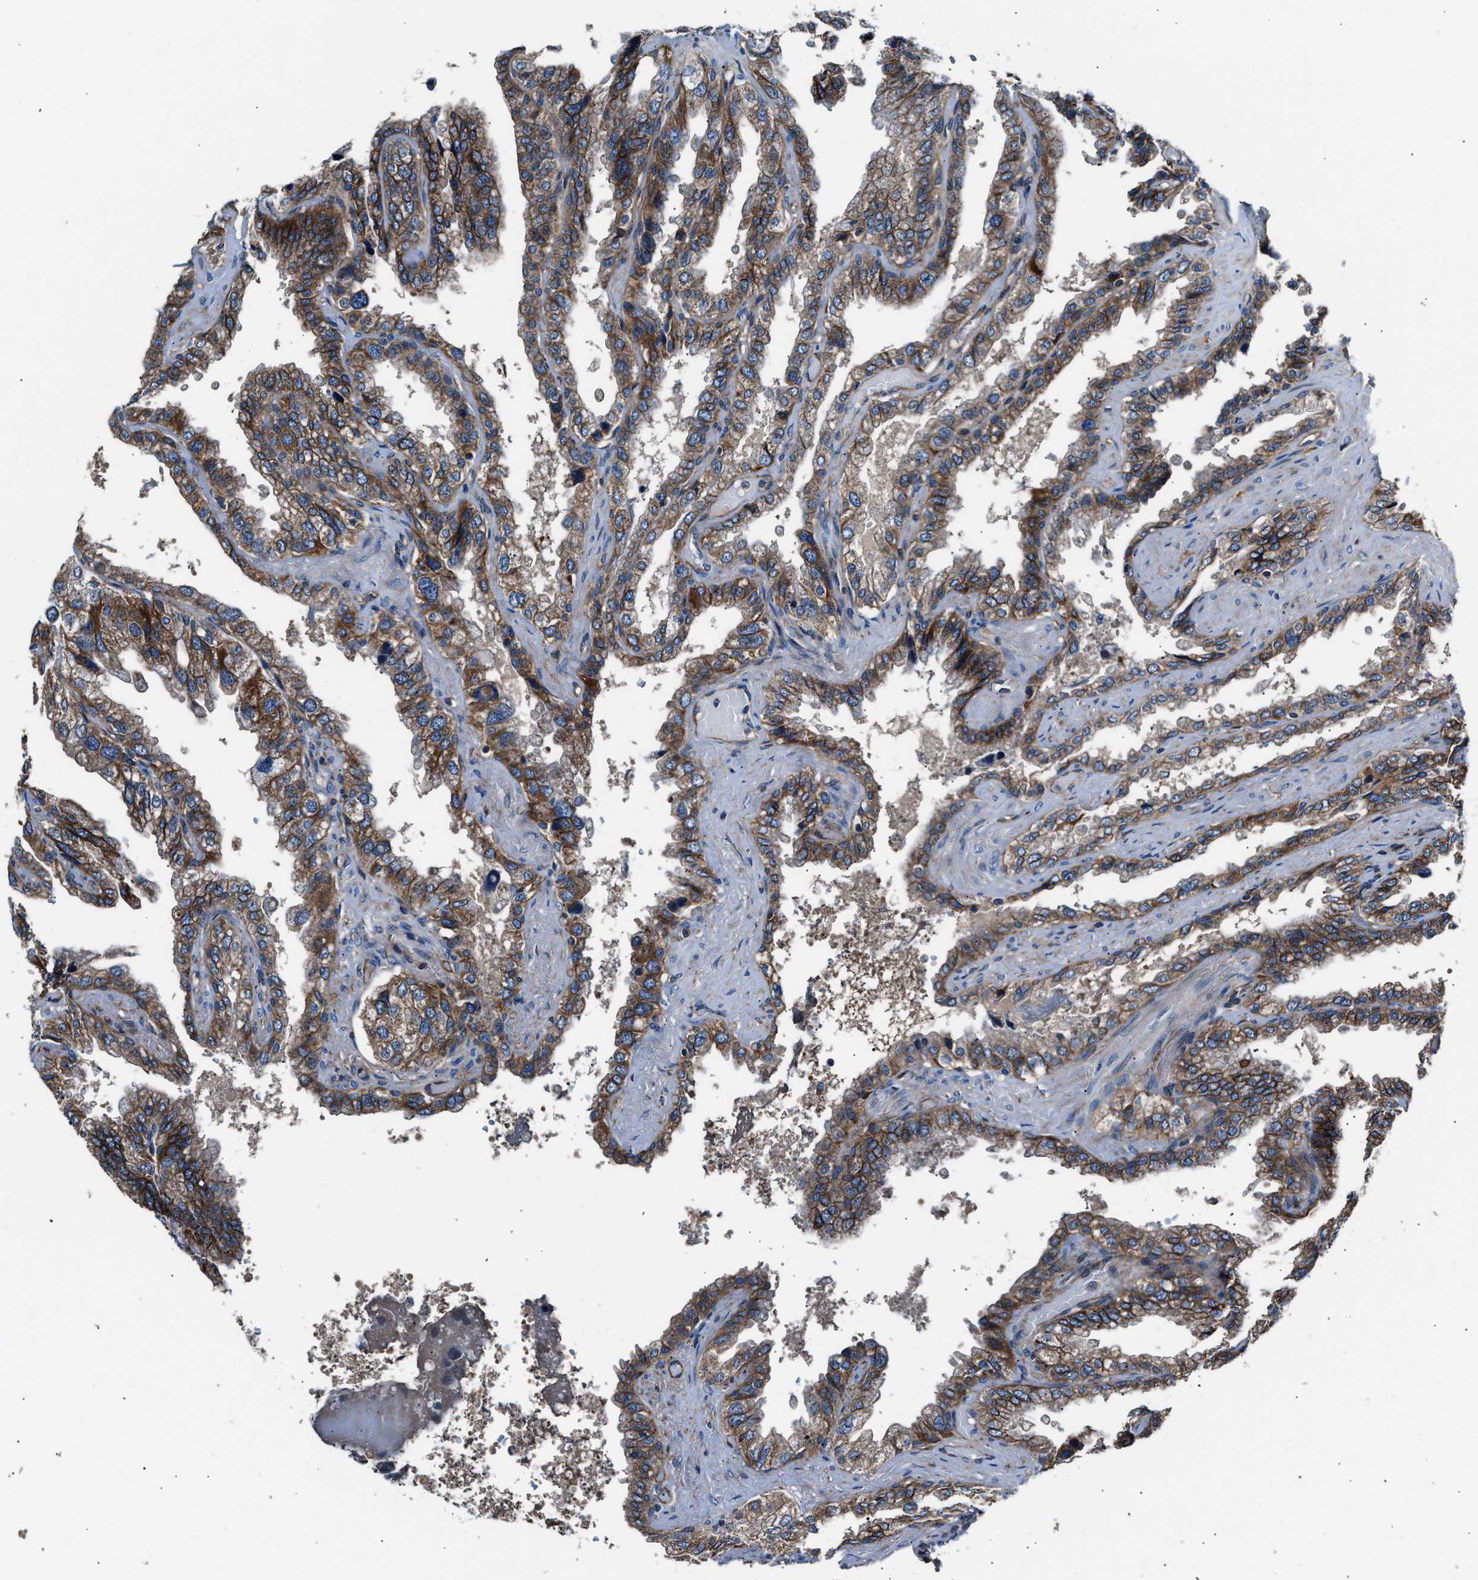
{"staining": {"intensity": "moderate", "quantity": ">75%", "location": "cytoplasmic/membranous"}, "tissue": "seminal vesicle", "cell_type": "Glandular cells", "image_type": "normal", "snomed": [{"axis": "morphology", "description": "Normal tissue, NOS"}, {"axis": "topography", "description": "Seminal veicle"}], "caption": "Immunohistochemical staining of benign human seminal vesicle exhibits medium levels of moderate cytoplasmic/membranous staining in about >75% of glandular cells.", "gene": "ENSG00000281039", "patient": {"sex": "male", "age": 68}}